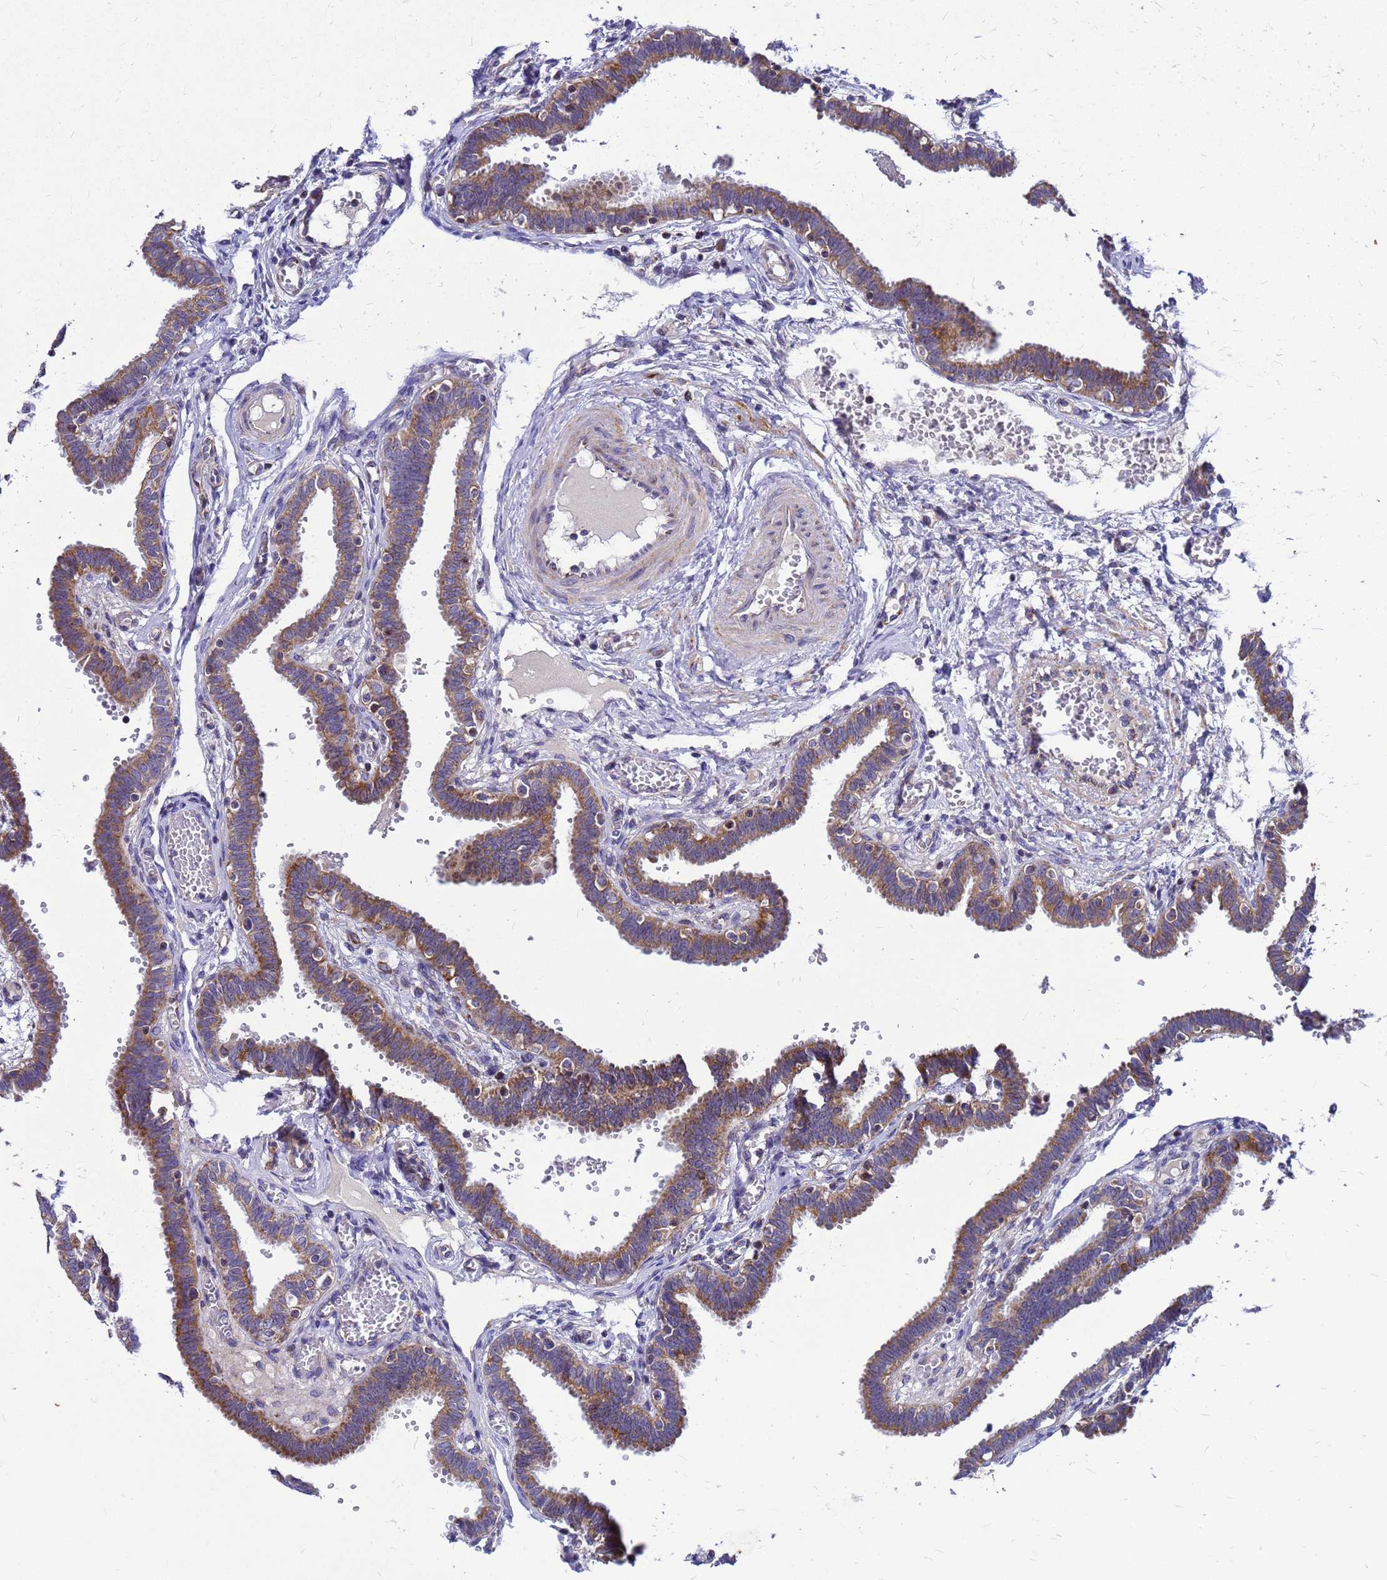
{"staining": {"intensity": "moderate", "quantity": ">75%", "location": "cytoplasmic/membranous"}, "tissue": "fallopian tube", "cell_type": "Glandular cells", "image_type": "normal", "snomed": [{"axis": "morphology", "description": "Normal tissue, NOS"}, {"axis": "topography", "description": "Fallopian tube"}, {"axis": "topography", "description": "Placenta"}], "caption": "Fallopian tube stained with DAB immunohistochemistry (IHC) demonstrates medium levels of moderate cytoplasmic/membranous expression in about >75% of glandular cells.", "gene": "CMC4", "patient": {"sex": "female", "age": 32}}